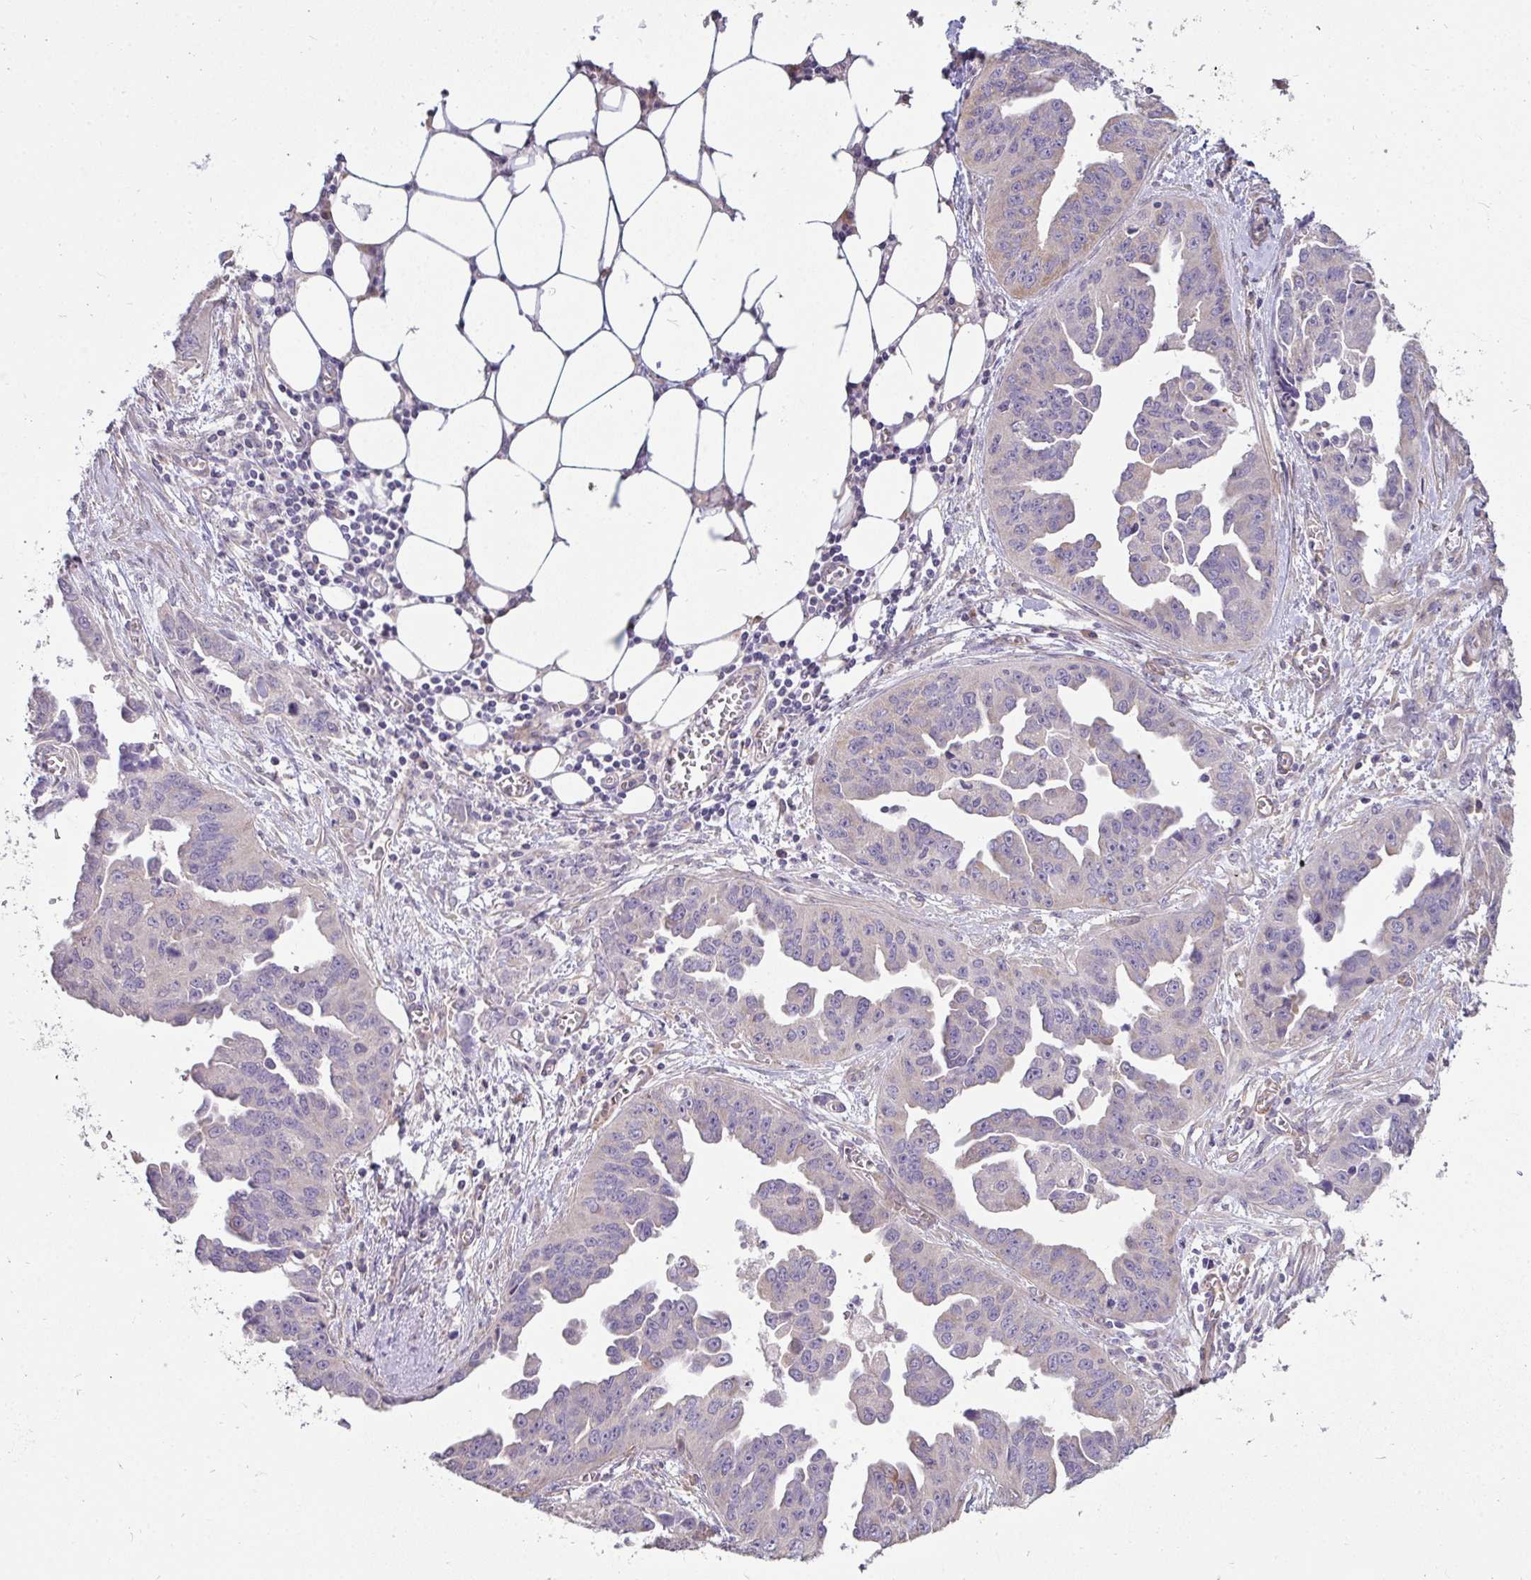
{"staining": {"intensity": "negative", "quantity": "none", "location": "none"}, "tissue": "ovarian cancer", "cell_type": "Tumor cells", "image_type": "cancer", "snomed": [{"axis": "morphology", "description": "Cystadenocarcinoma, serous, NOS"}, {"axis": "topography", "description": "Ovary"}], "caption": "Tumor cells show no significant expression in ovarian serous cystadenocarcinoma.", "gene": "SH2D1B", "patient": {"sex": "female", "age": 75}}